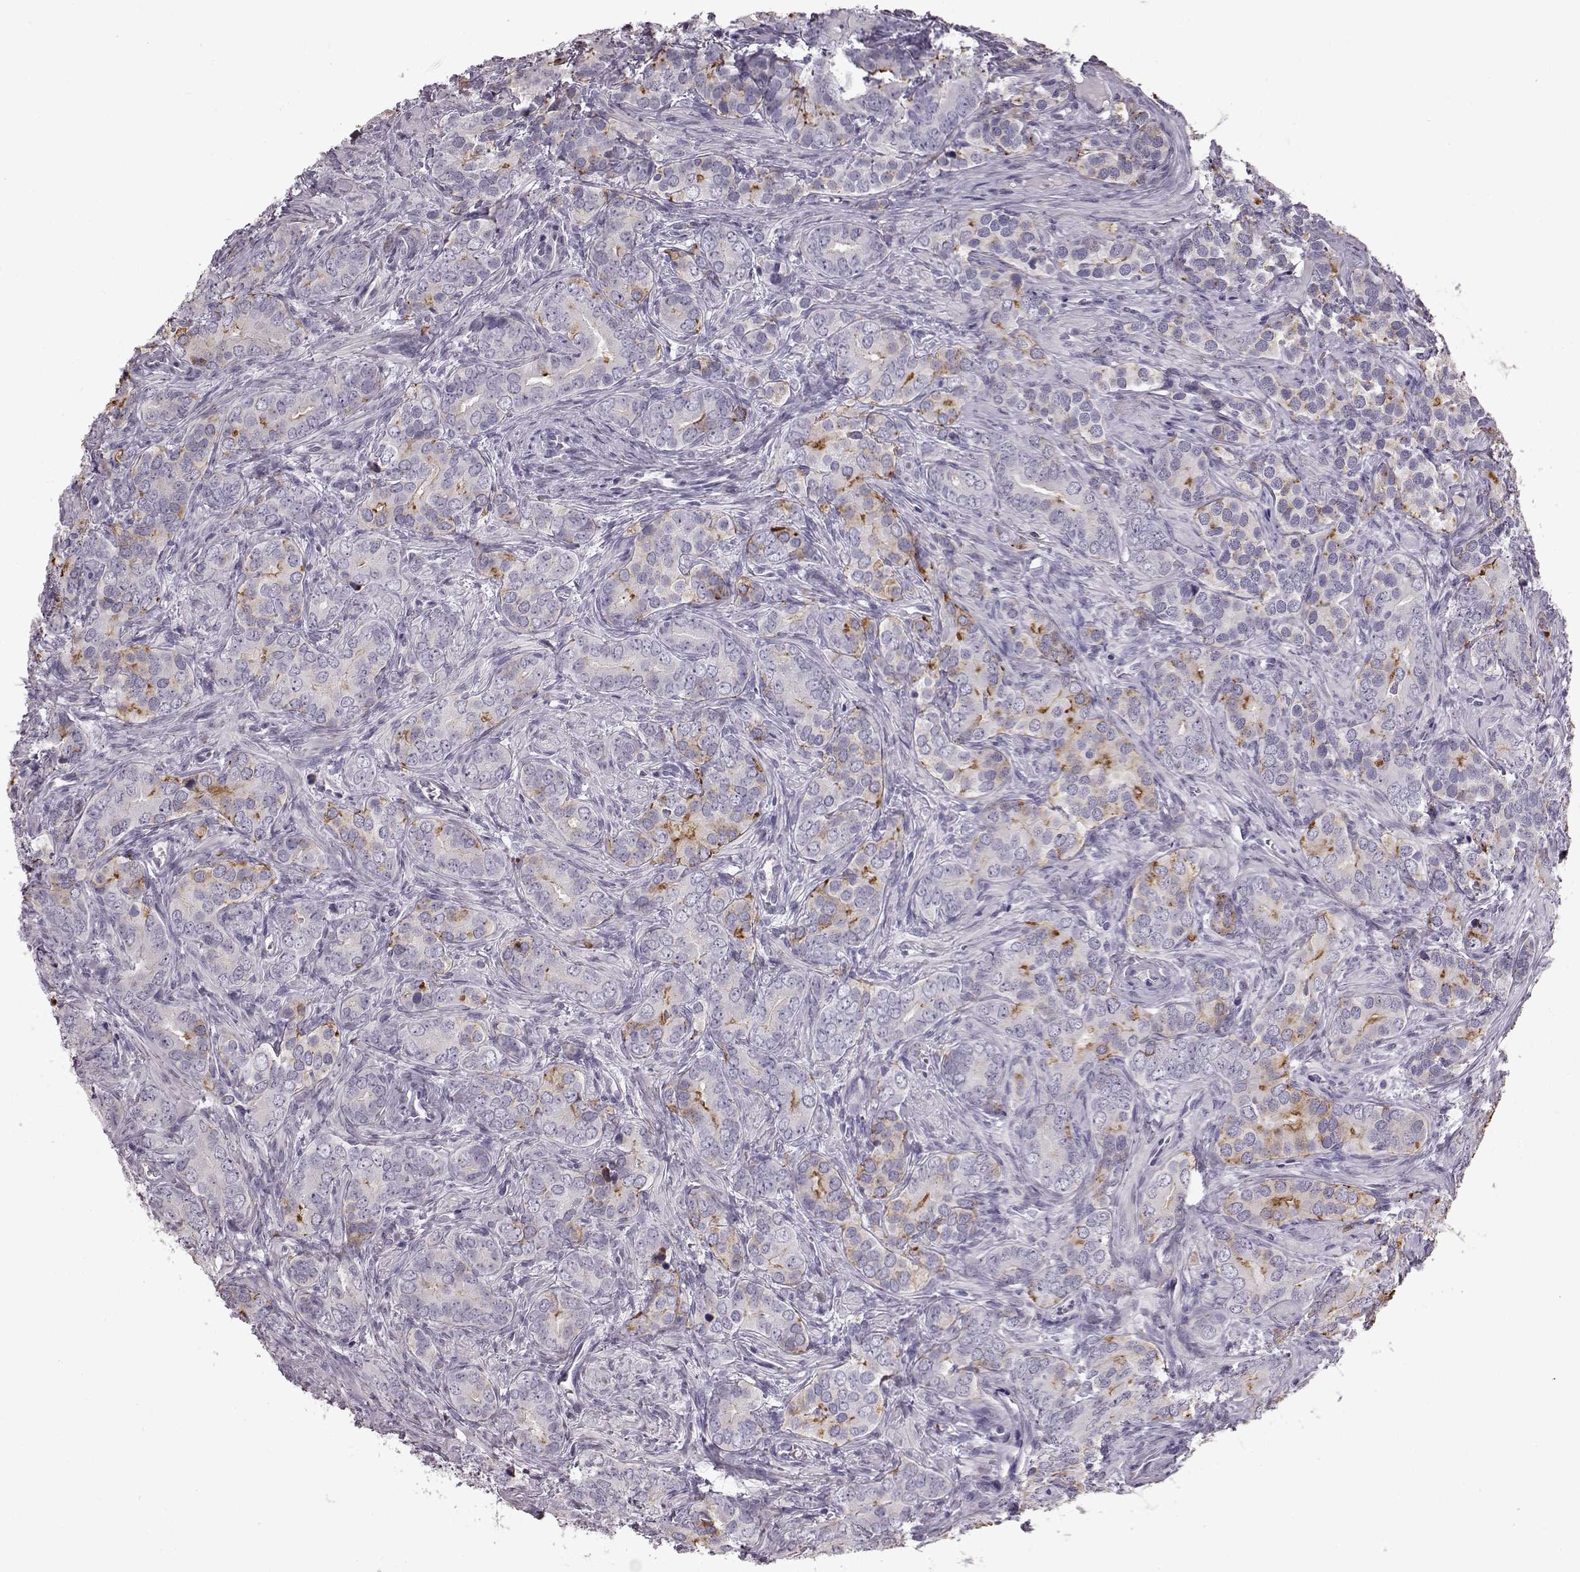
{"staining": {"intensity": "negative", "quantity": "none", "location": "none"}, "tissue": "prostate cancer", "cell_type": "Tumor cells", "image_type": "cancer", "snomed": [{"axis": "morphology", "description": "Adenocarcinoma, High grade"}, {"axis": "topography", "description": "Prostate"}], "caption": "Tumor cells are negative for protein expression in human high-grade adenocarcinoma (prostate).", "gene": "TCHHL1", "patient": {"sex": "male", "age": 84}}